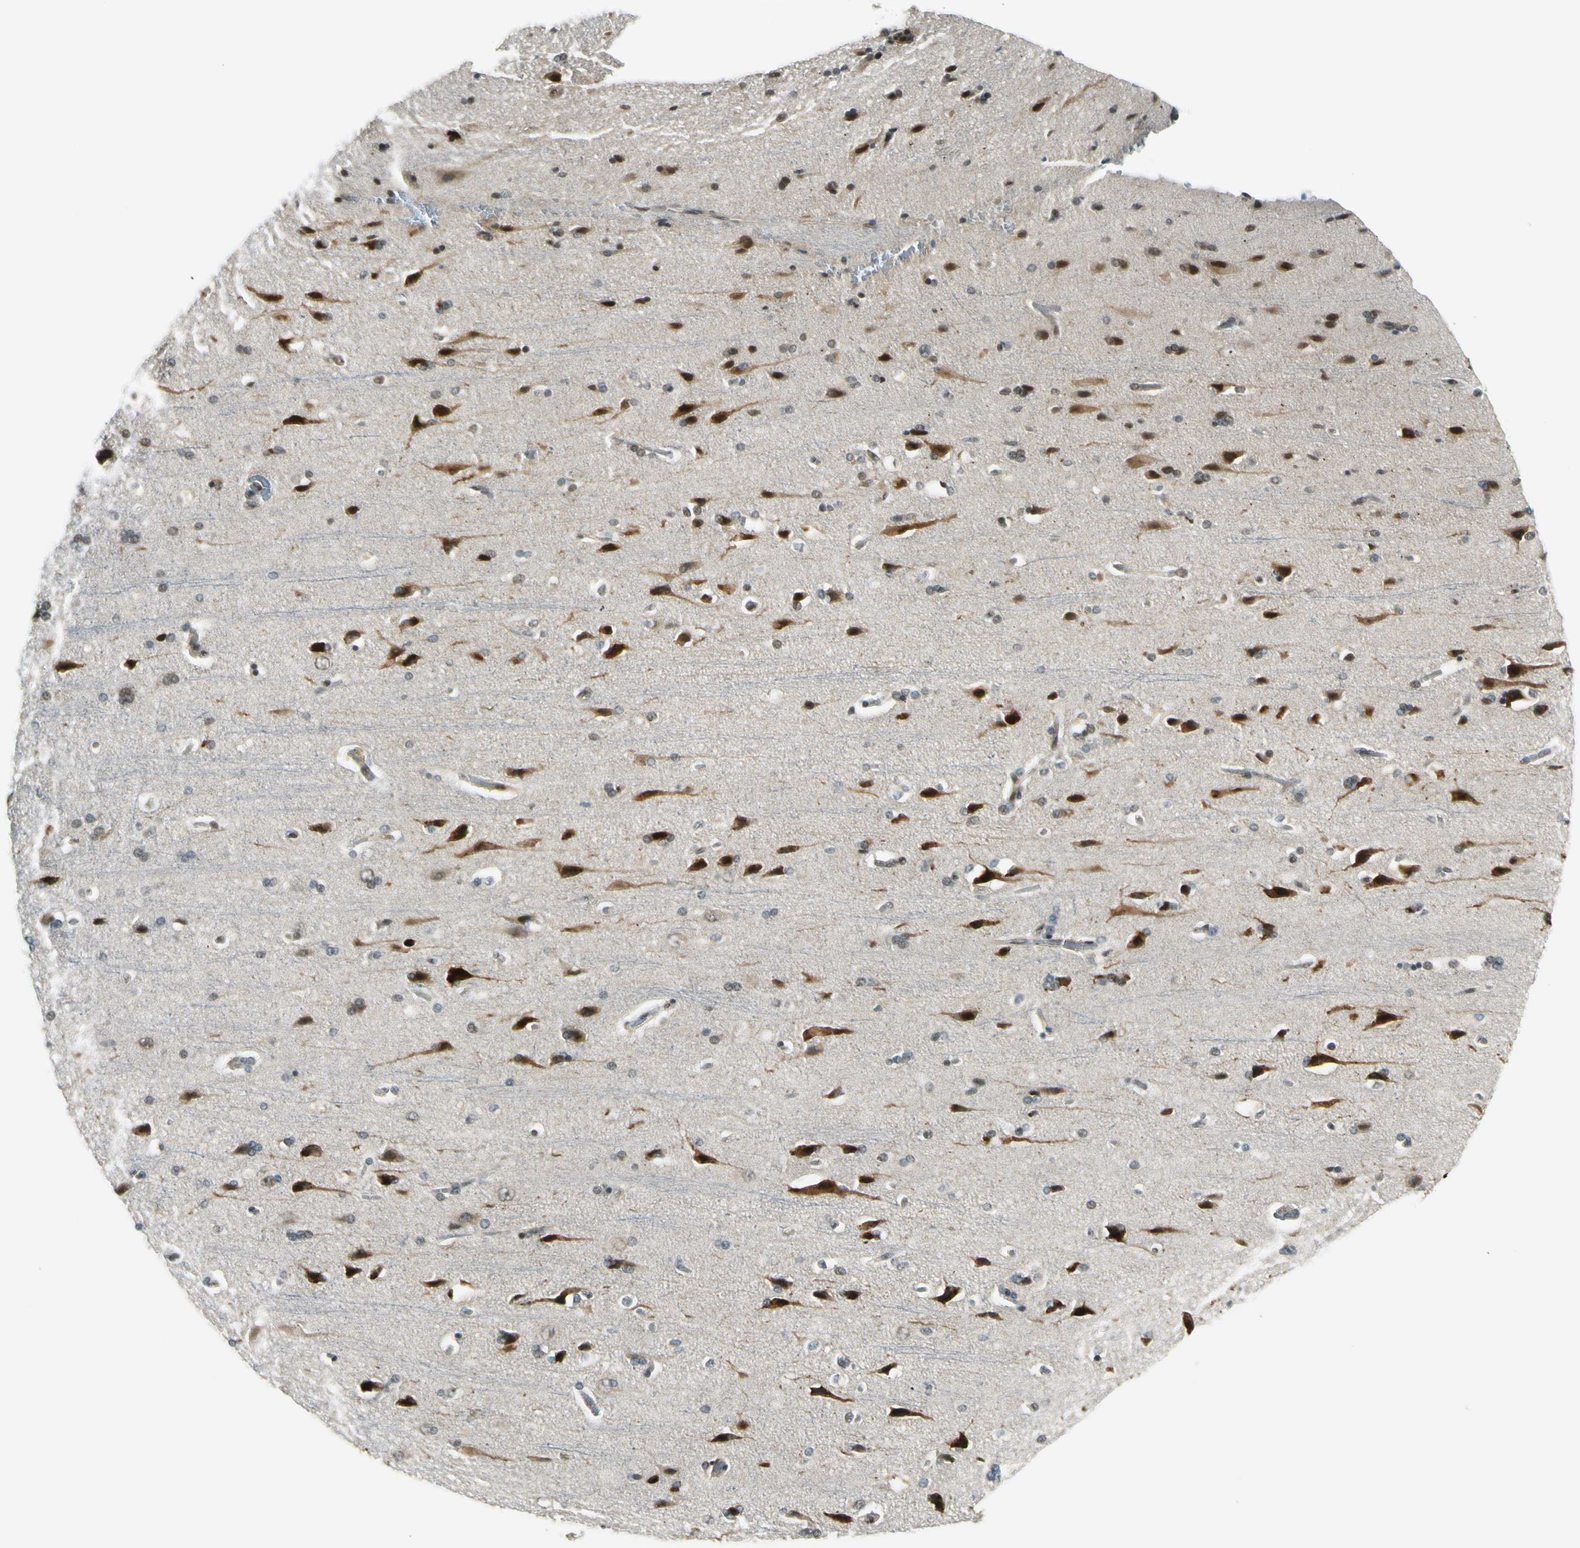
{"staining": {"intensity": "weak", "quantity": ">75%", "location": "cytoplasmic/membranous"}, "tissue": "cerebral cortex", "cell_type": "Endothelial cells", "image_type": "normal", "snomed": [{"axis": "morphology", "description": "Normal tissue, NOS"}, {"axis": "topography", "description": "Cerebral cortex"}], "caption": "About >75% of endothelial cells in unremarkable human cerebral cortex show weak cytoplasmic/membranous protein expression as visualized by brown immunohistochemical staining.", "gene": "DAXX", "patient": {"sex": "male", "age": 62}}